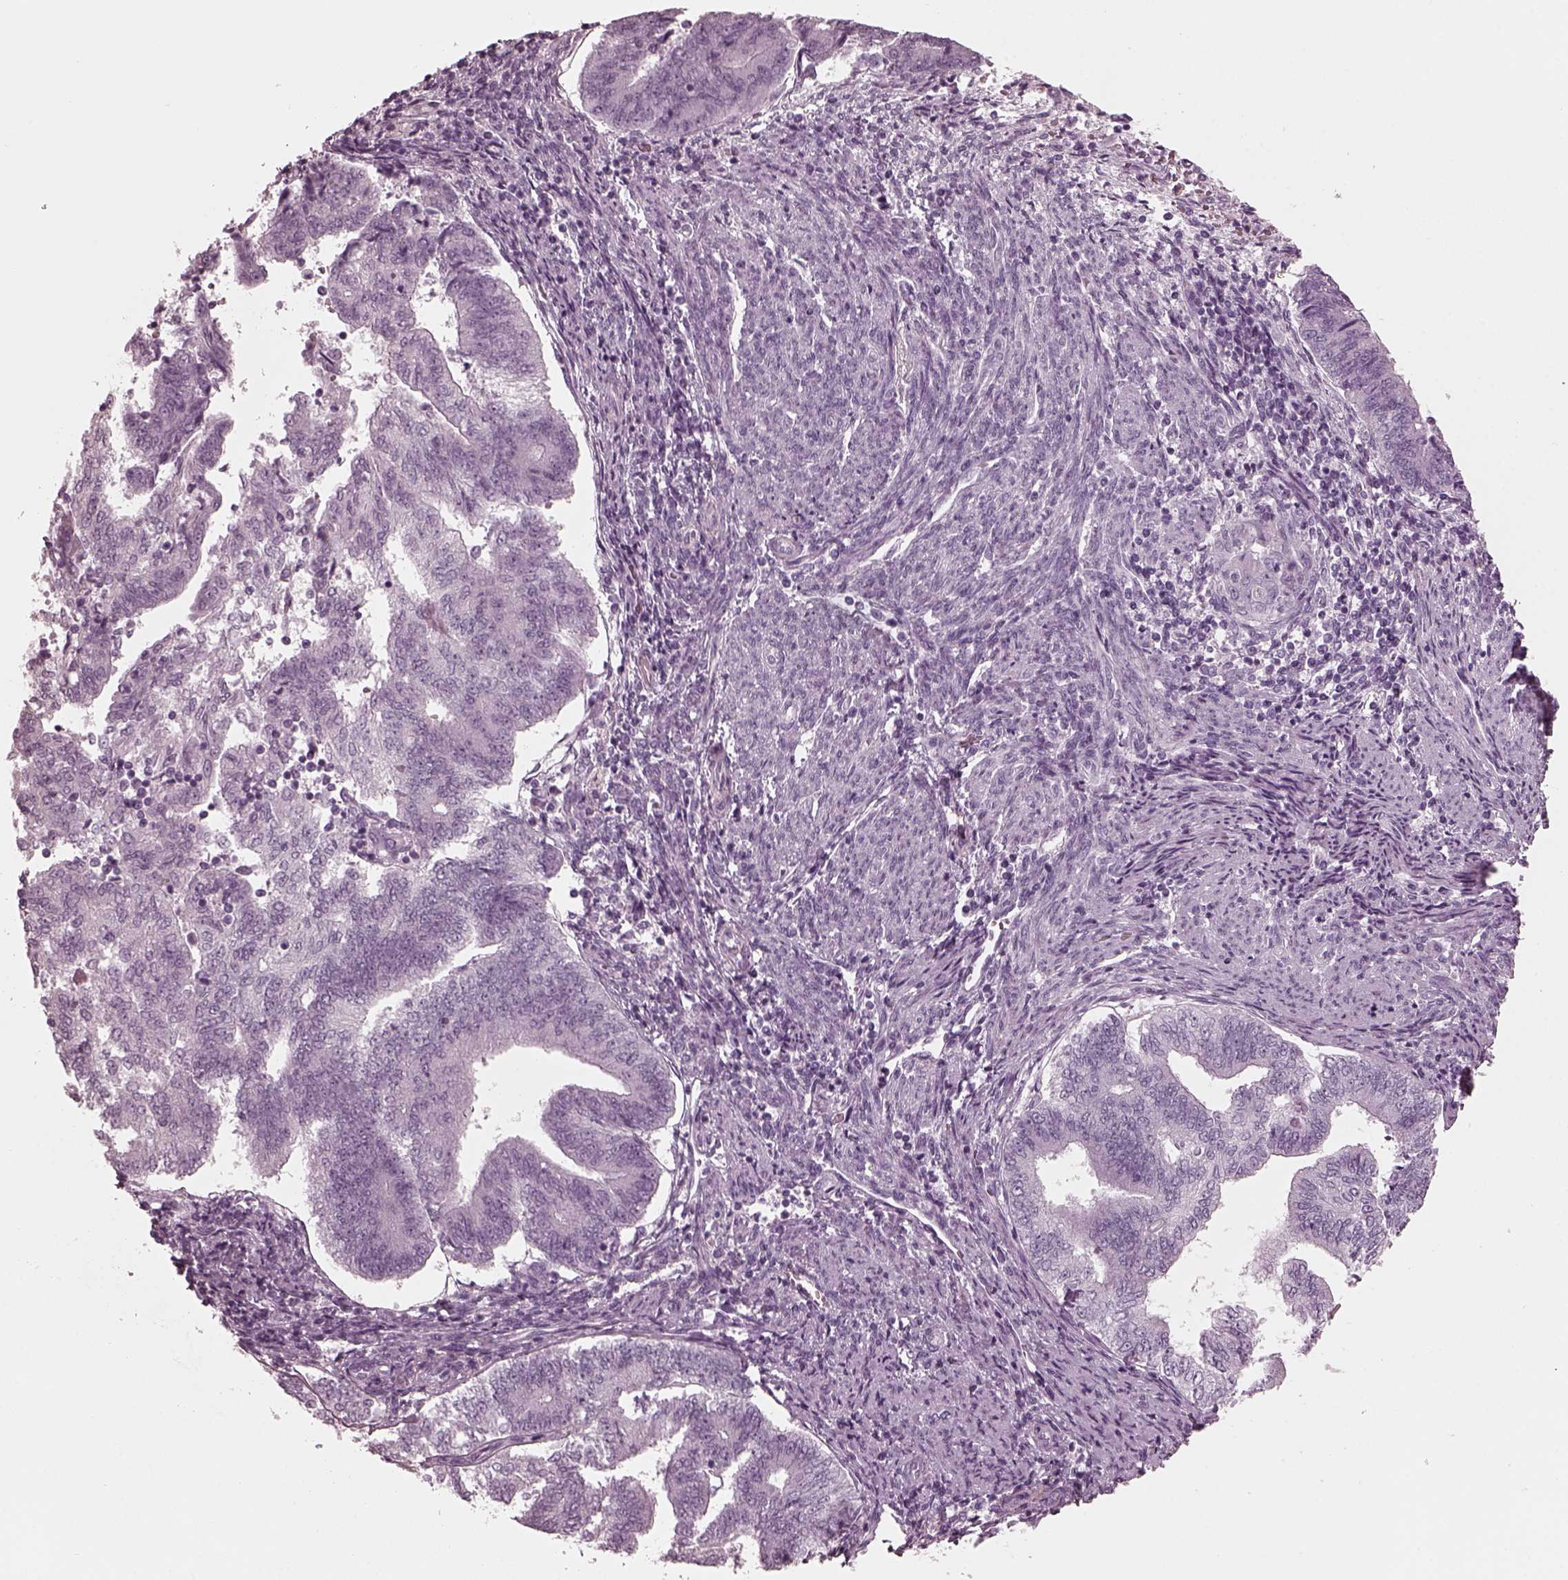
{"staining": {"intensity": "negative", "quantity": "none", "location": "none"}, "tissue": "endometrial cancer", "cell_type": "Tumor cells", "image_type": "cancer", "snomed": [{"axis": "morphology", "description": "Adenocarcinoma, NOS"}, {"axis": "topography", "description": "Endometrium"}], "caption": "High power microscopy photomicrograph of an immunohistochemistry photomicrograph of endometrial cancer (adenocarcinoma), revealing no significant staining in tumor cells. (DAB immunohistochemistry with hematoxylin counter stain).", "gene": "GRM6", "patient": {"sex": "female", "age": 65}}